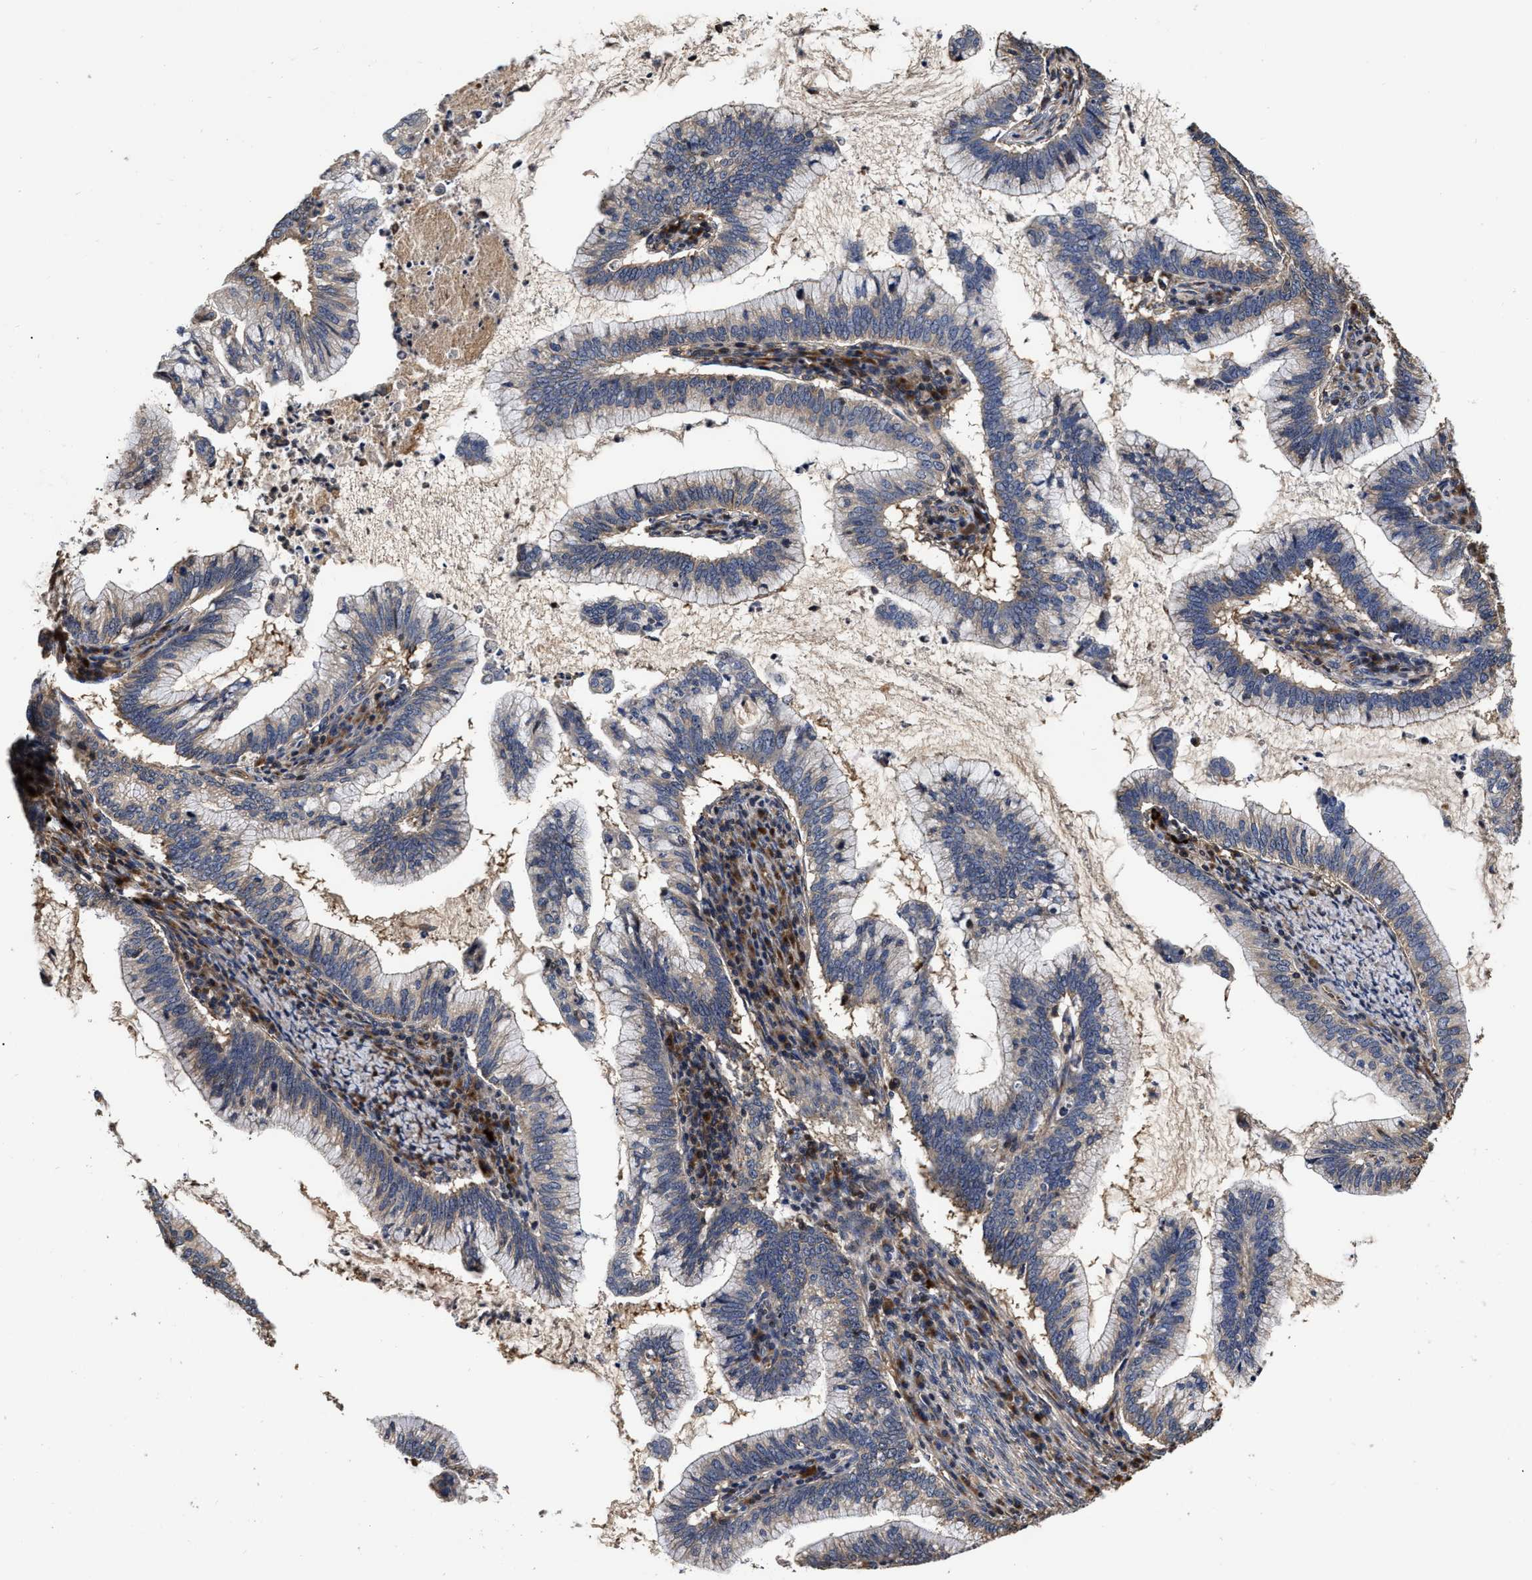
{"staining": {"intensity": "negative", "quantity": "none", "location": "none"}, "tissue": "cervical cancer", "cell_type": "Tumor cells", "image_type": "cancer", "snomed": [{"axis": "morphology", "description": "Adenocarcinoma, NOS"}, {"axis": "topography", "description": "Cervix"}], "caption": "Human cervical cancer (adenocarcinoma) stained for a protein using immunohistochemistry (IHC) exhibits no expression in tumor cells.", "gene": "ABCG8", "patient": {"sex": "female", "age": 36}}